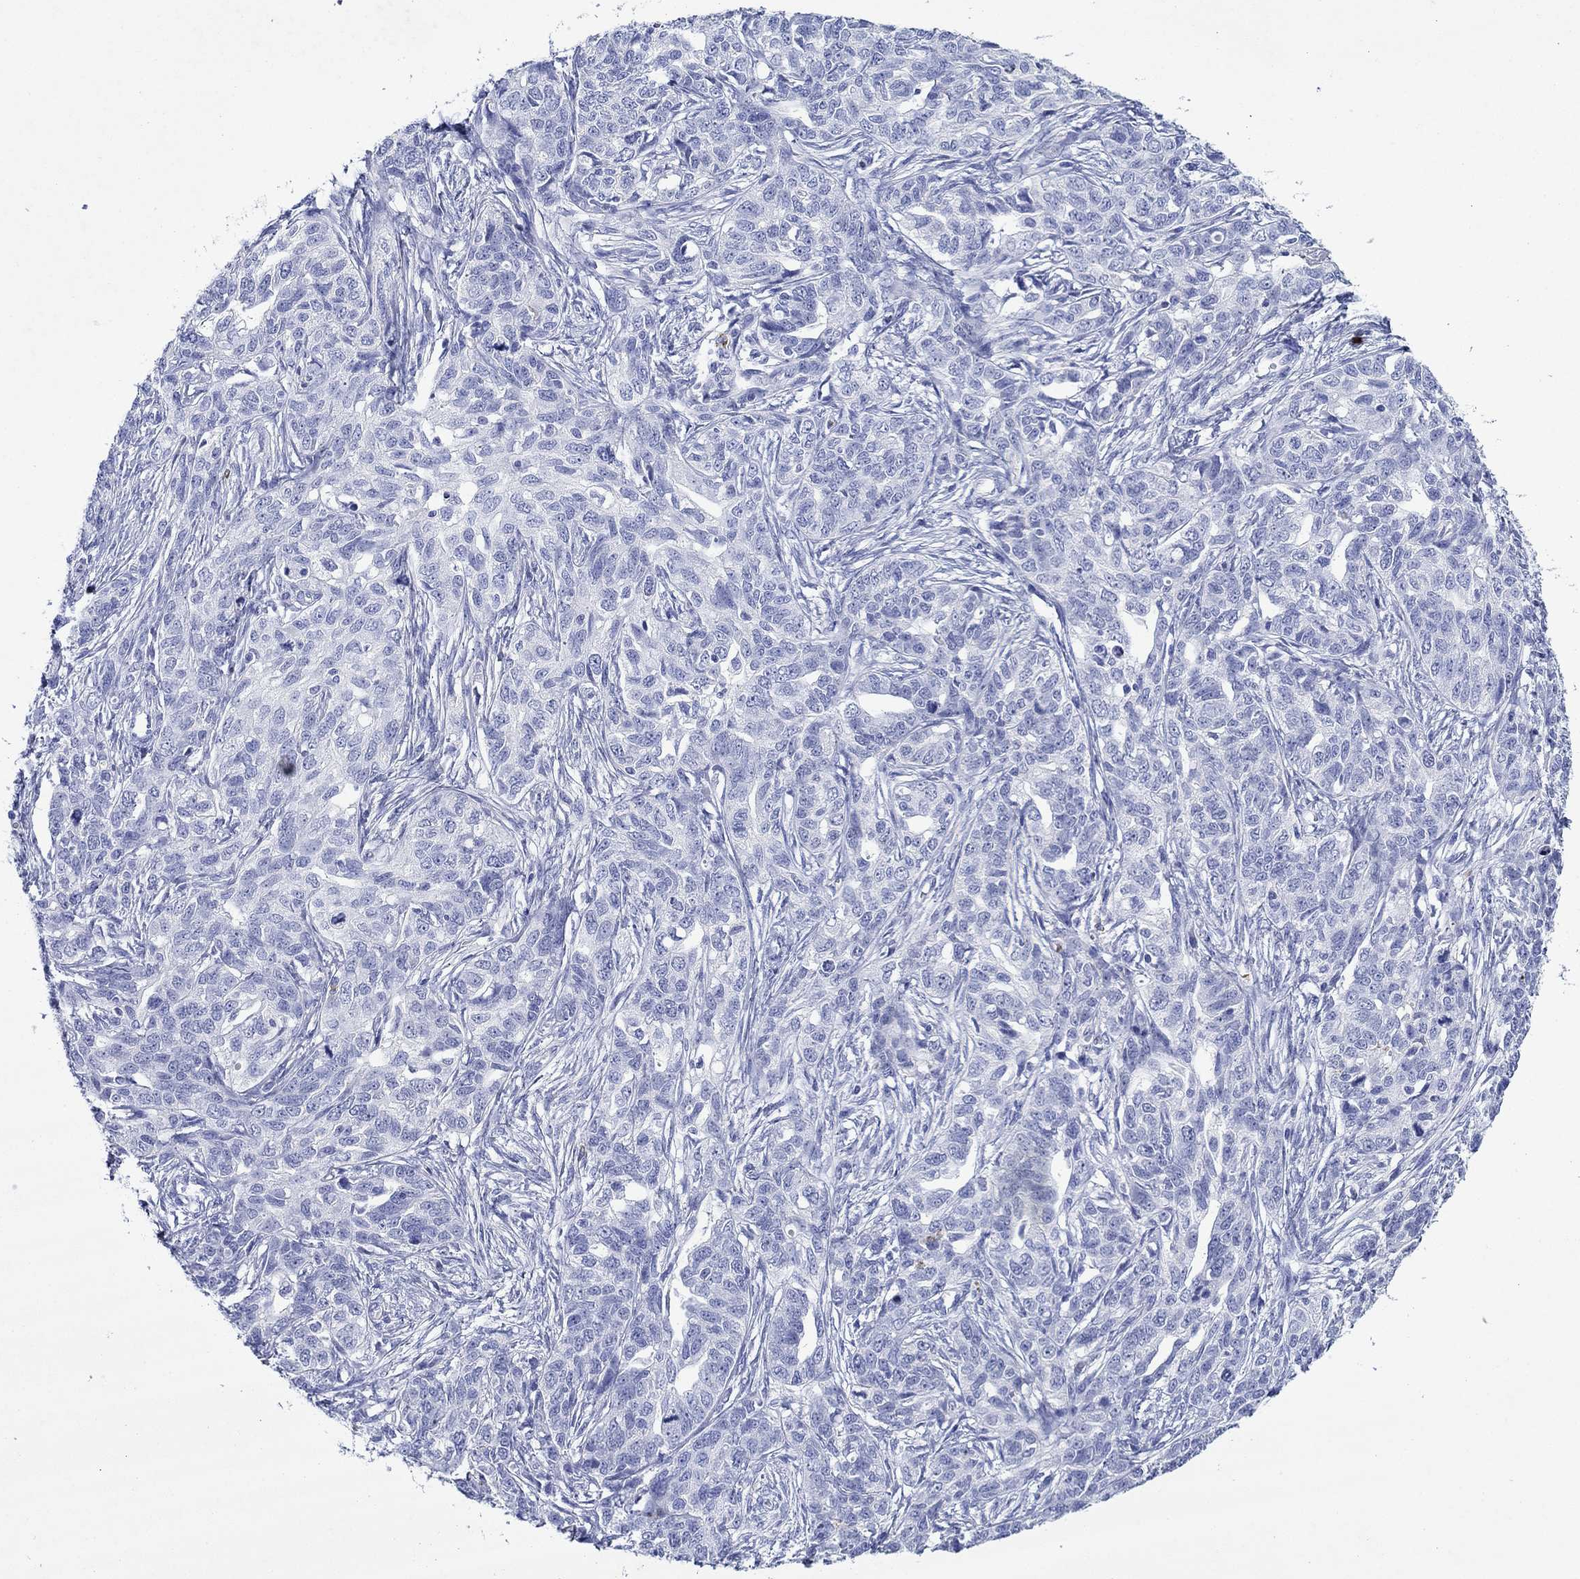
{"staining": {"intensity": "negative", "quantity": "none", "location": "none"}, "tissue": "ovarian cancer", "cell_type": "Tumor cells", "image_type": "cancer", "snomed": [{"axis": "morphology", "description": "Cystadenocarcinoma, serous, NOS"}, {"axis": "topography", "description": "Ovary"}], "caption": "Immunohistochemical staining of human serous cystadenocarcinoma (ovarian) reveals no significant expression in tumor cells. (IHC, brightfield microscopy, high magnification).", "gene": "EPX", "patient": {"sex": "female", "age": 71}}